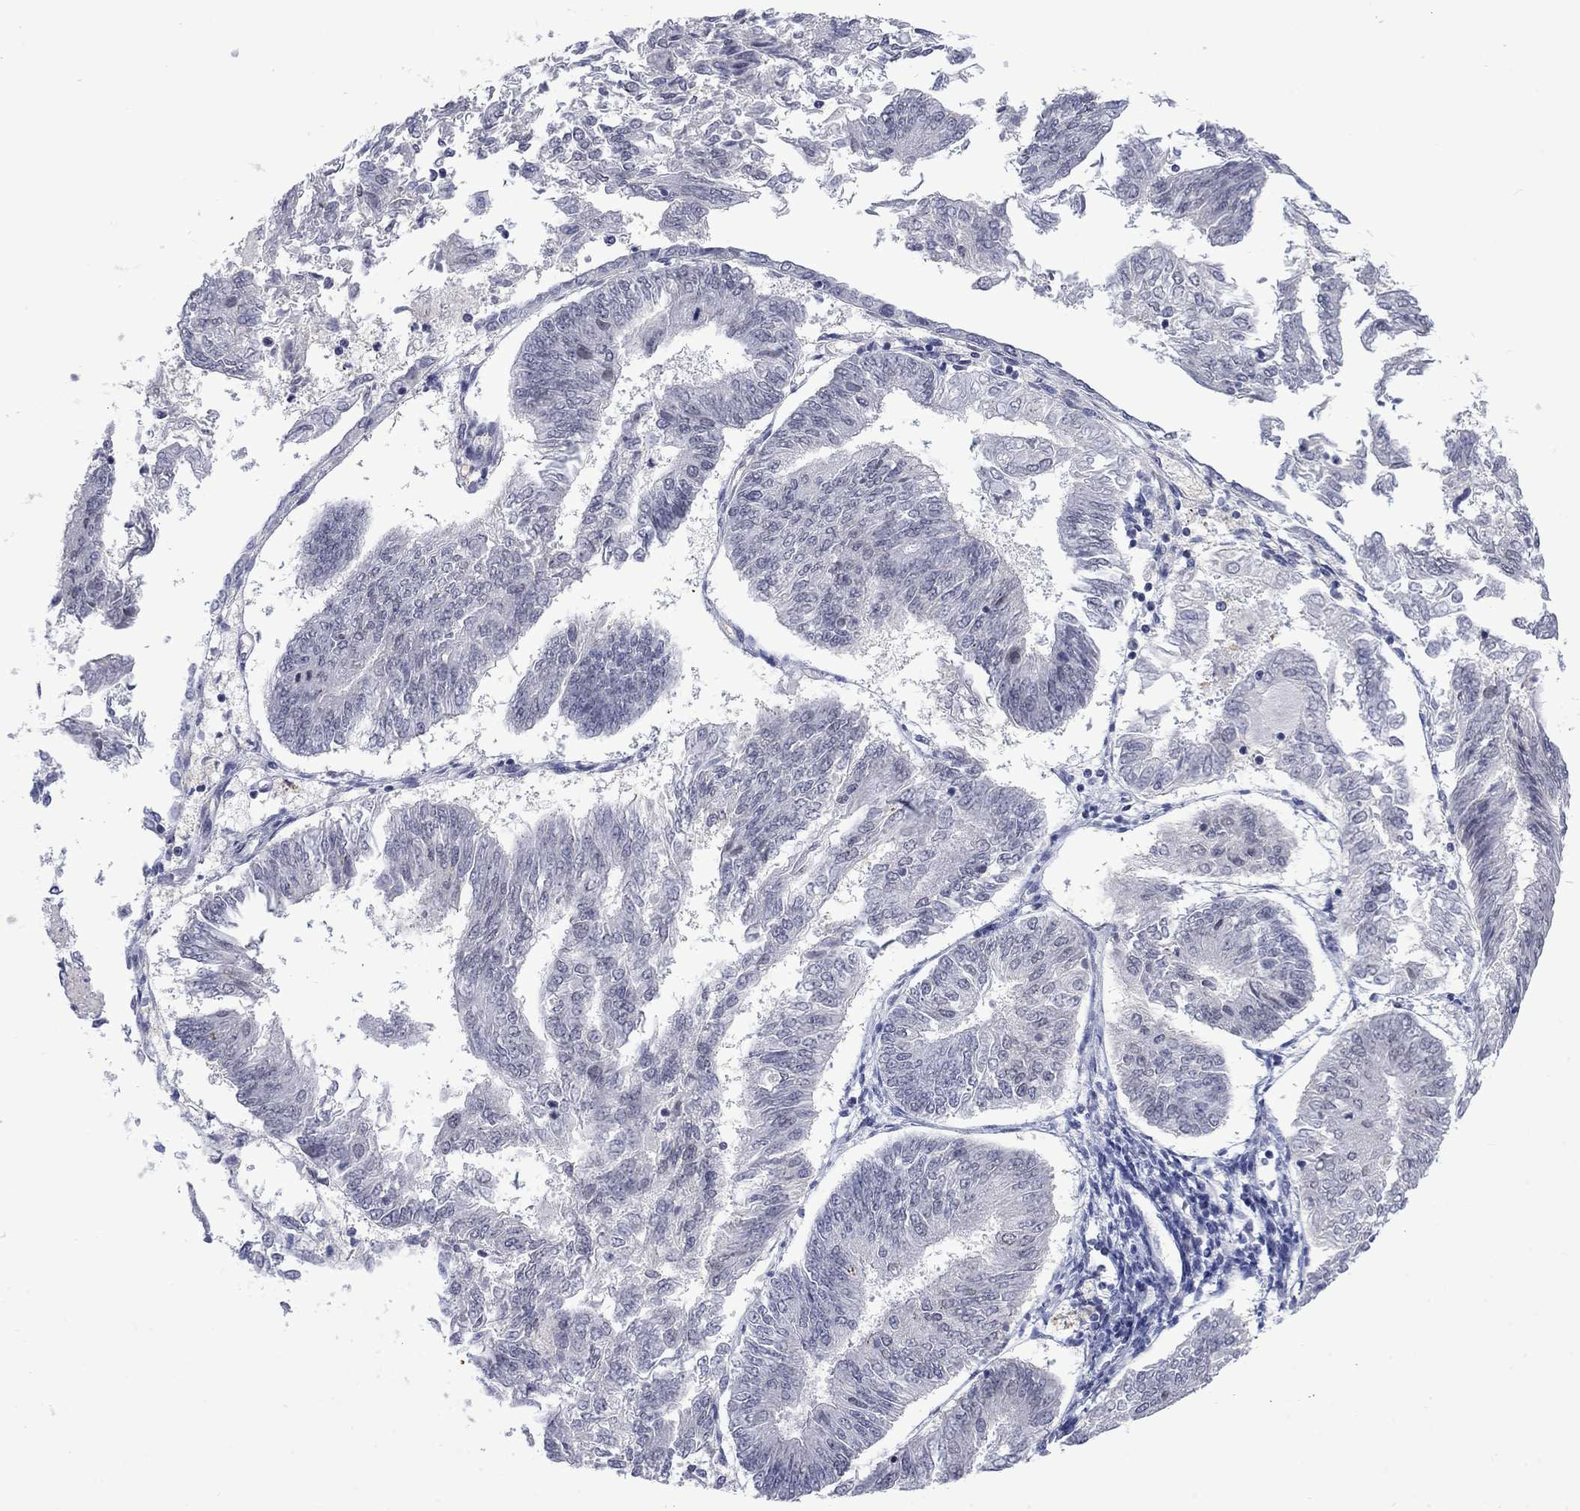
{"staining": {"intensity": "negative", "quantity": "none", "location": "none"}, "tissue": "endometrial cancer", "cell_type": "Tumor cells", "image_type": "cancer", "snomed": [{"axis": "morphology", "description": "Adenocarcinoma, NOS"}, {"axis": "topography", "description": "Endometrium"}], "caption": "This photomicrograph is of endometrial cancer stained with IHC to label a protein in brown with the nuclei are counter-stained blue. There is no staining in tumor cells.", "gene": "NSMF", "patient": {"sex": "female", "age": 58}}